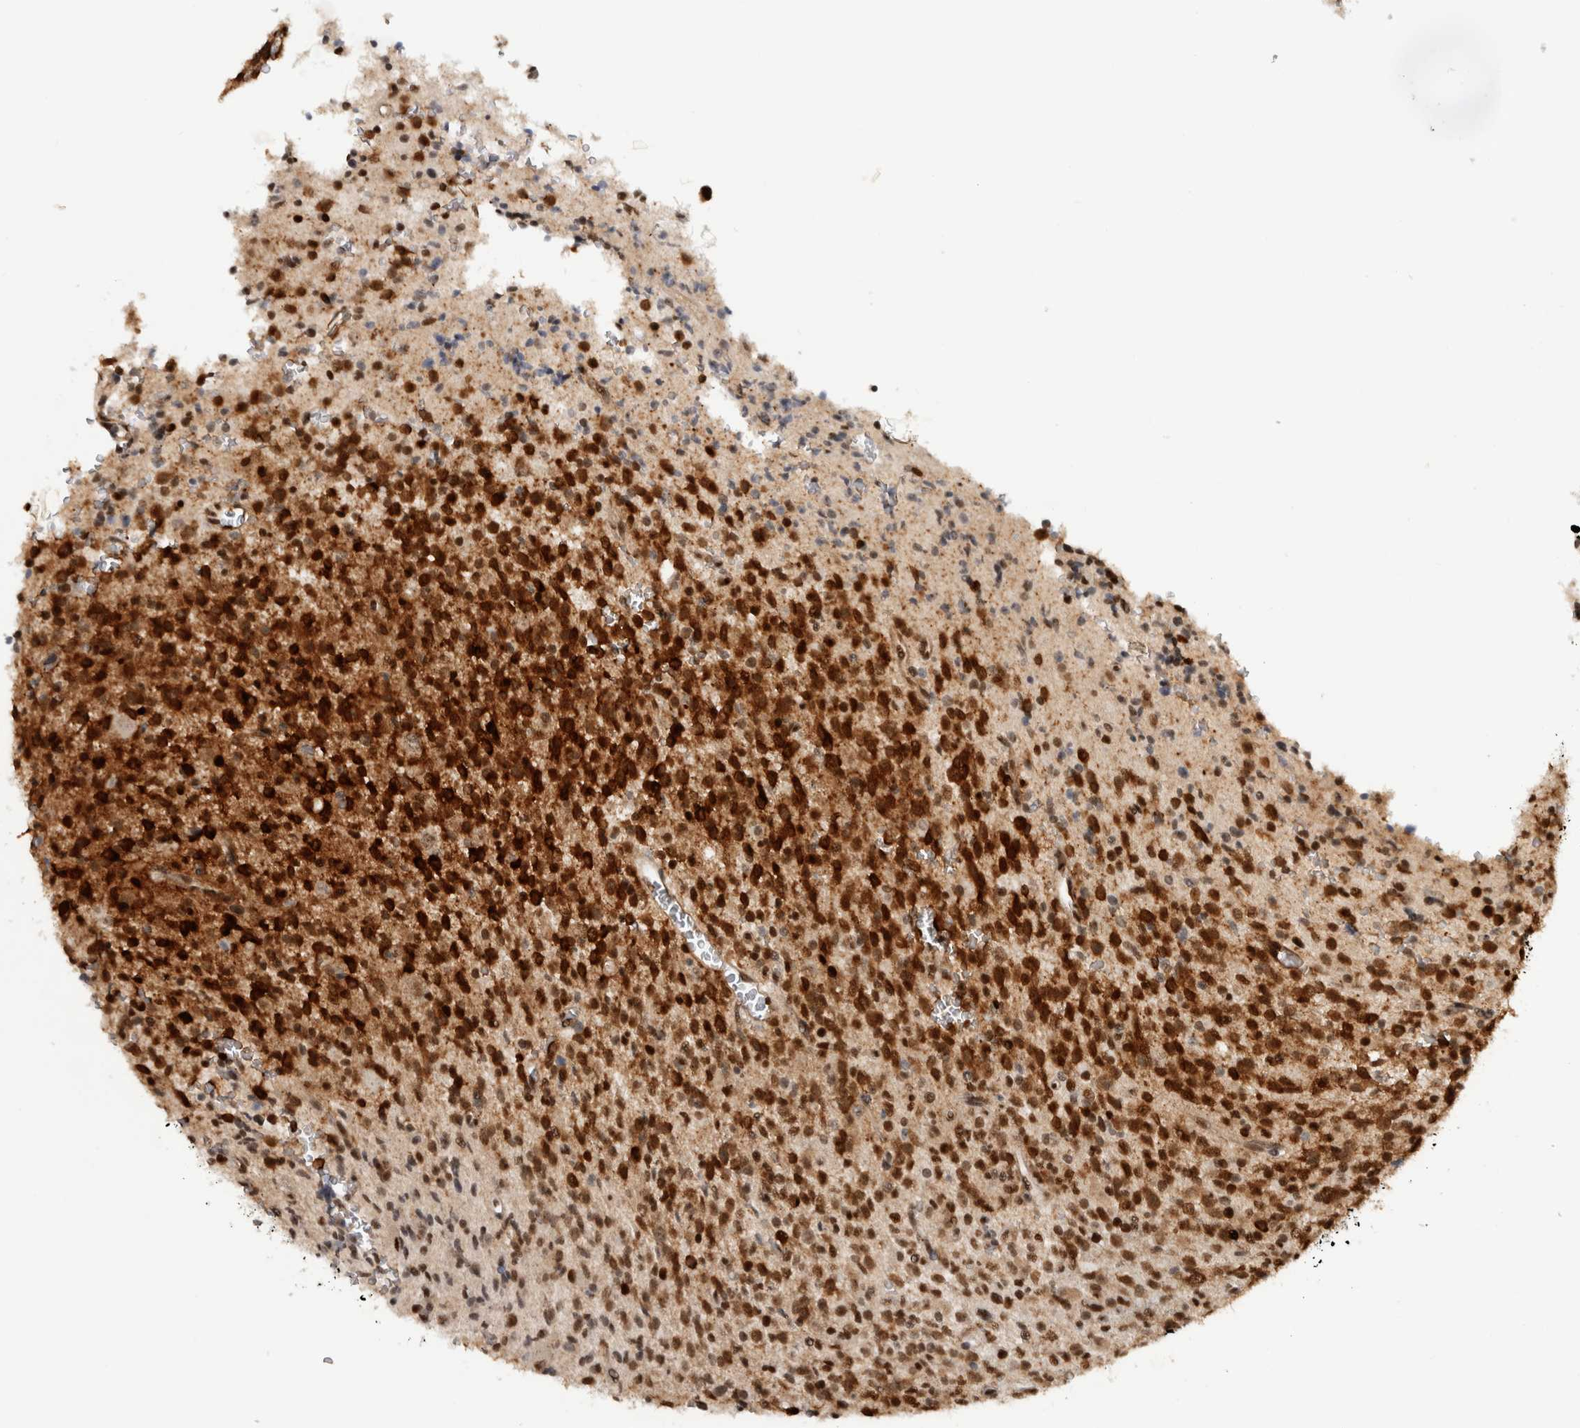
{"staining": {"intensity": "strong", "quantity": ">75%", "location": "cytoplasmic/membranous,nuclear"}, "tissue": "glioma", "cell_type": "Tumor cells", "image_type": "cancer", "snomed": [{"axis": "morphology", "description": "Glioma, malignant, High grade"}, {"axis": "topography", "description": "Brain"}], "caption": "This is a photomicrograph of IHC staining of malignant high-grade glioma, which shows strong positivity in the cytoplasmic/membranous and nuclear of tumor cells.", "gene": "RPS6KA2", "patient": {"sex": "male", "age": 34}}